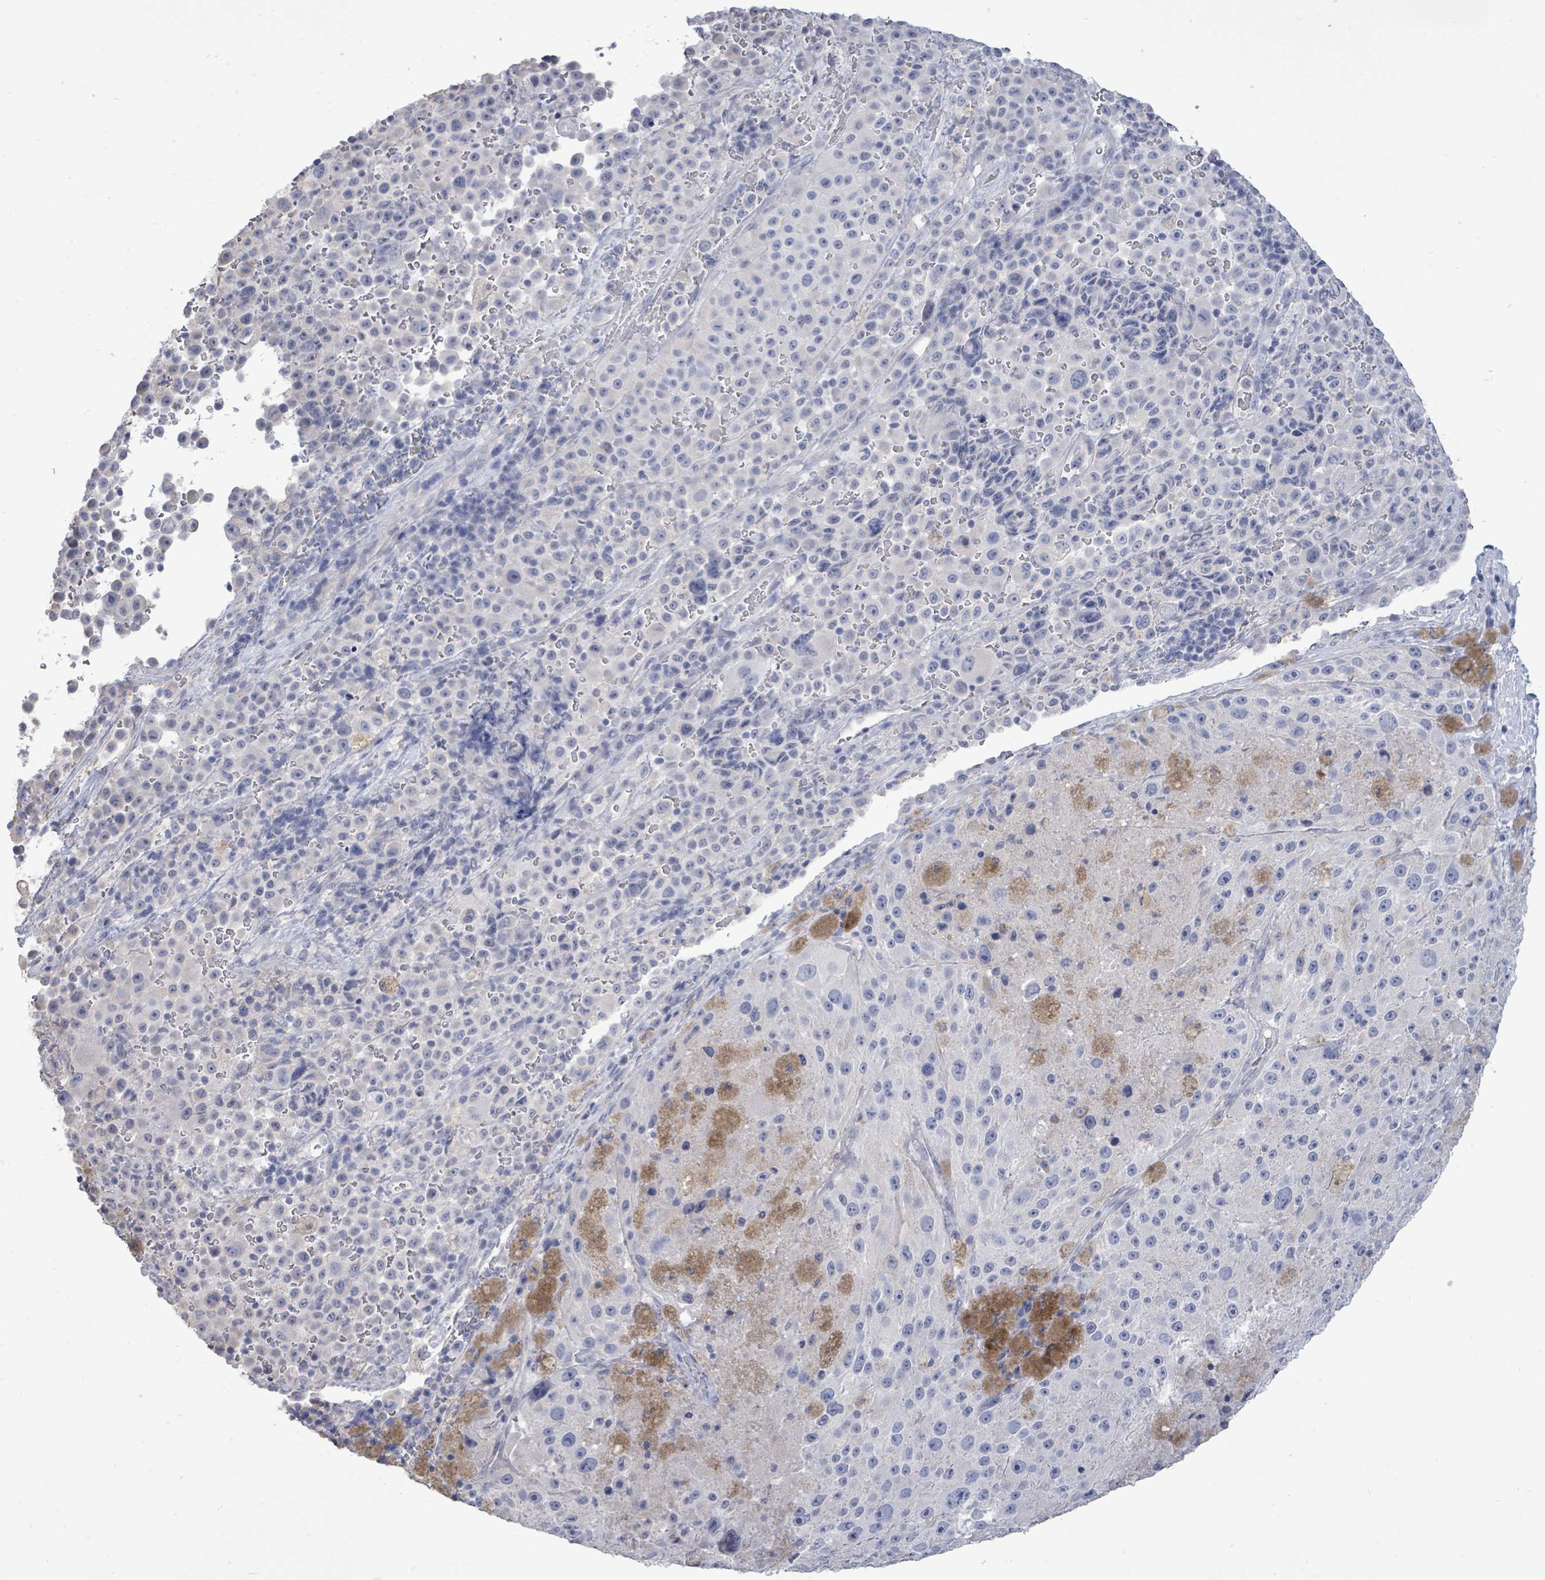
{"staining": {"intensity": "negative", "quantity": "none", "location": "none"}, "tissue": "melanoma", "cell_type": "Tumor cells", "image_type": "cancer", "snomed": [{"axis": "morphology", "description": "Malignant melanoma, Metastatic site"}, {"axis": "topography", "description": "Lymph node"}], "caption": "Tumor cells show no significant staining in melanoma.", "gene": "CT45A5", "patient": {"sex": "male", "age": 62}}